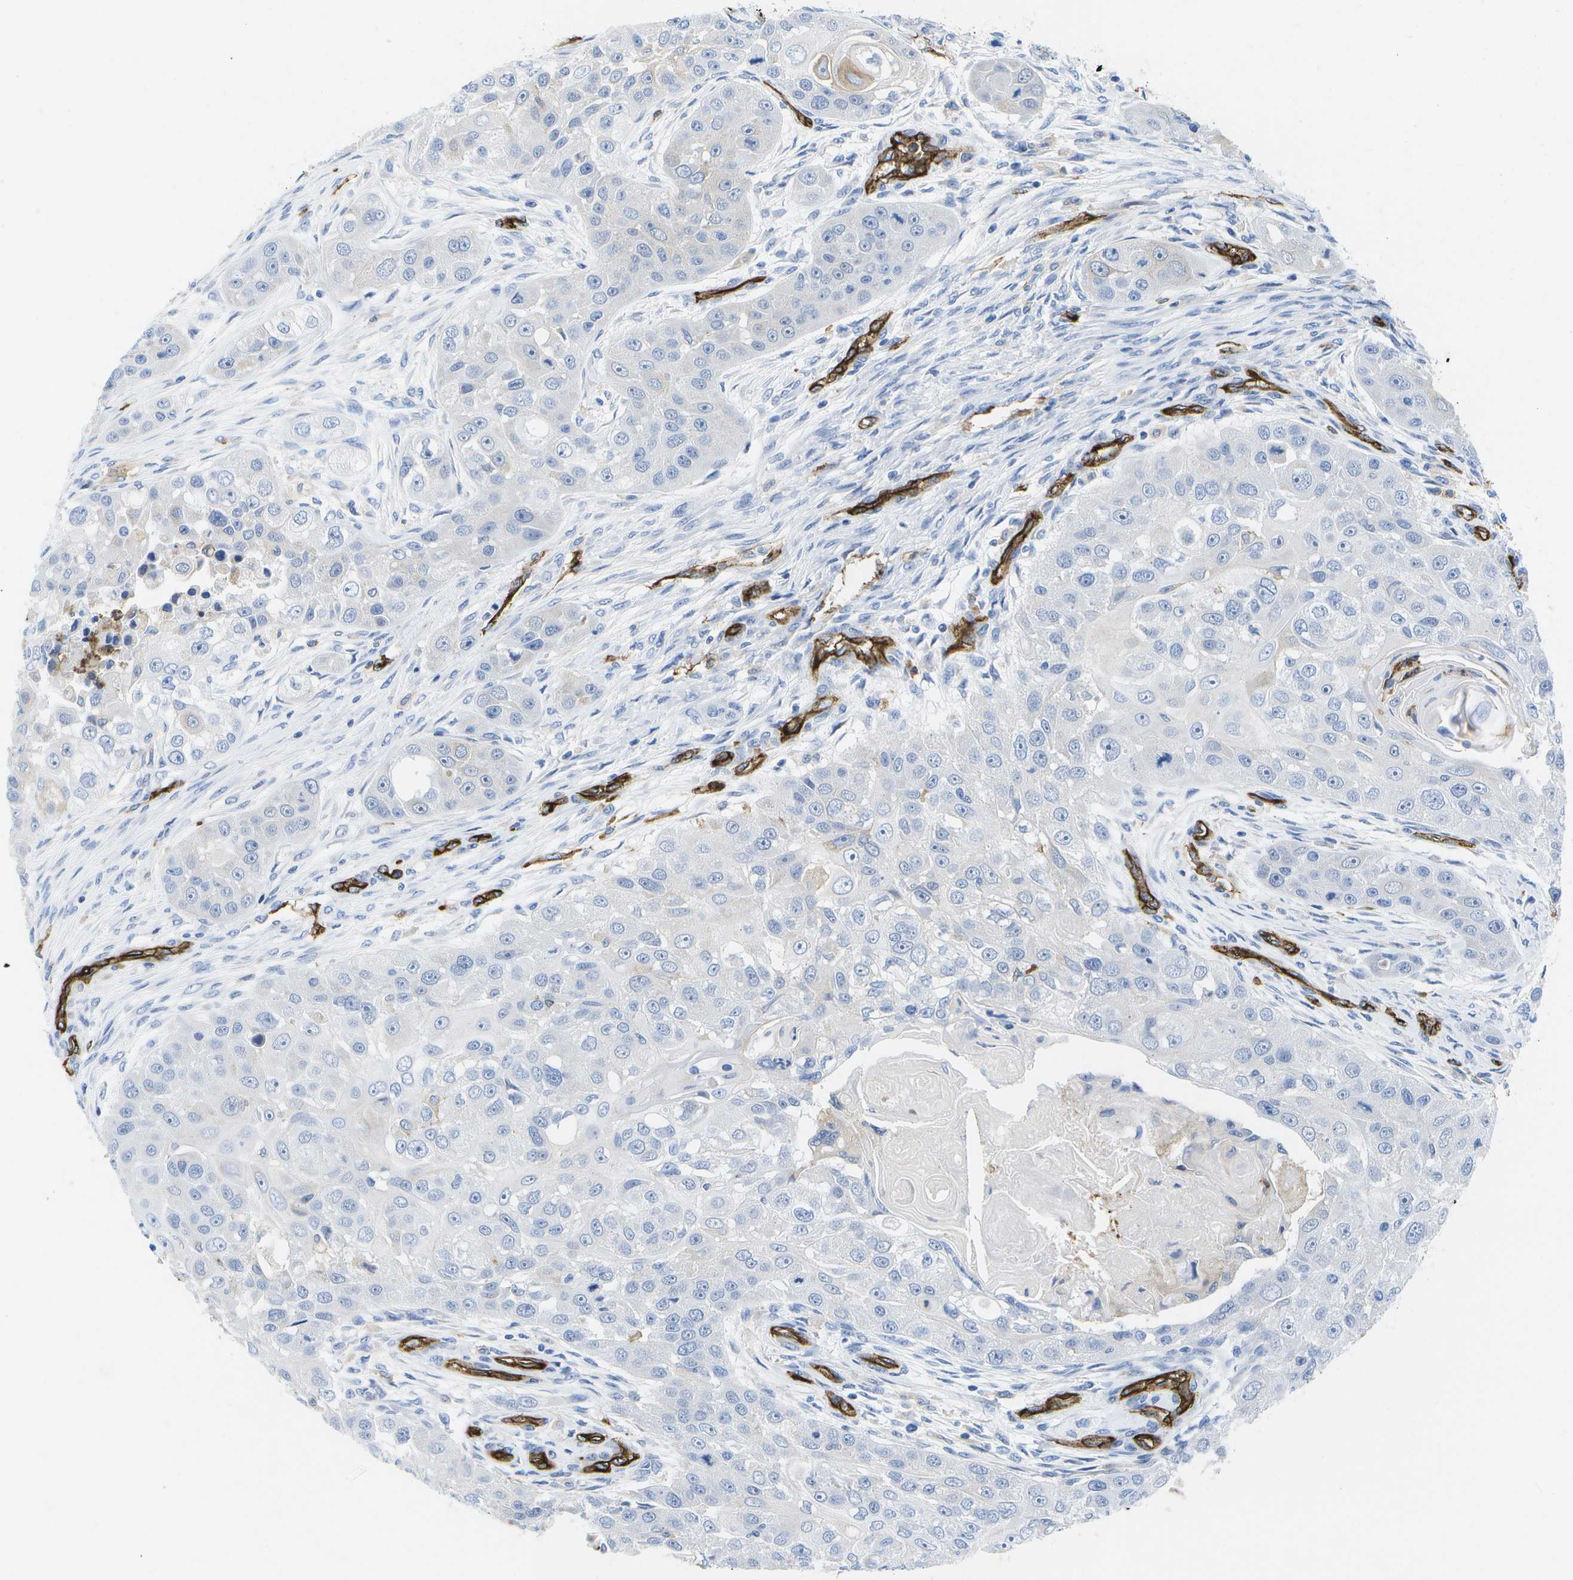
{"staining": {"intensity": "negative", "quantity": "none", "location": "none"}, "tissue": "head and neck cancer", "cell_type": "Tumor cells", "image_type": "cancer", "snomed": [{"axis": "morphology", "description": "Normal tissue, NOS"}, {"axis": "morphology", "description": "Squamous cell carcinoma, NOS"}, {"axis": "topography", "description": "Skeletal muscle"}, {"axis": "topography", "description": "Head-Neck"}], "caption": "The immunohistochemistry image has no significant positivity in tumor cells of head and neck cancer tissue.", "gene": "DYSF", "patient": {"sex": "male", "age": 51}}